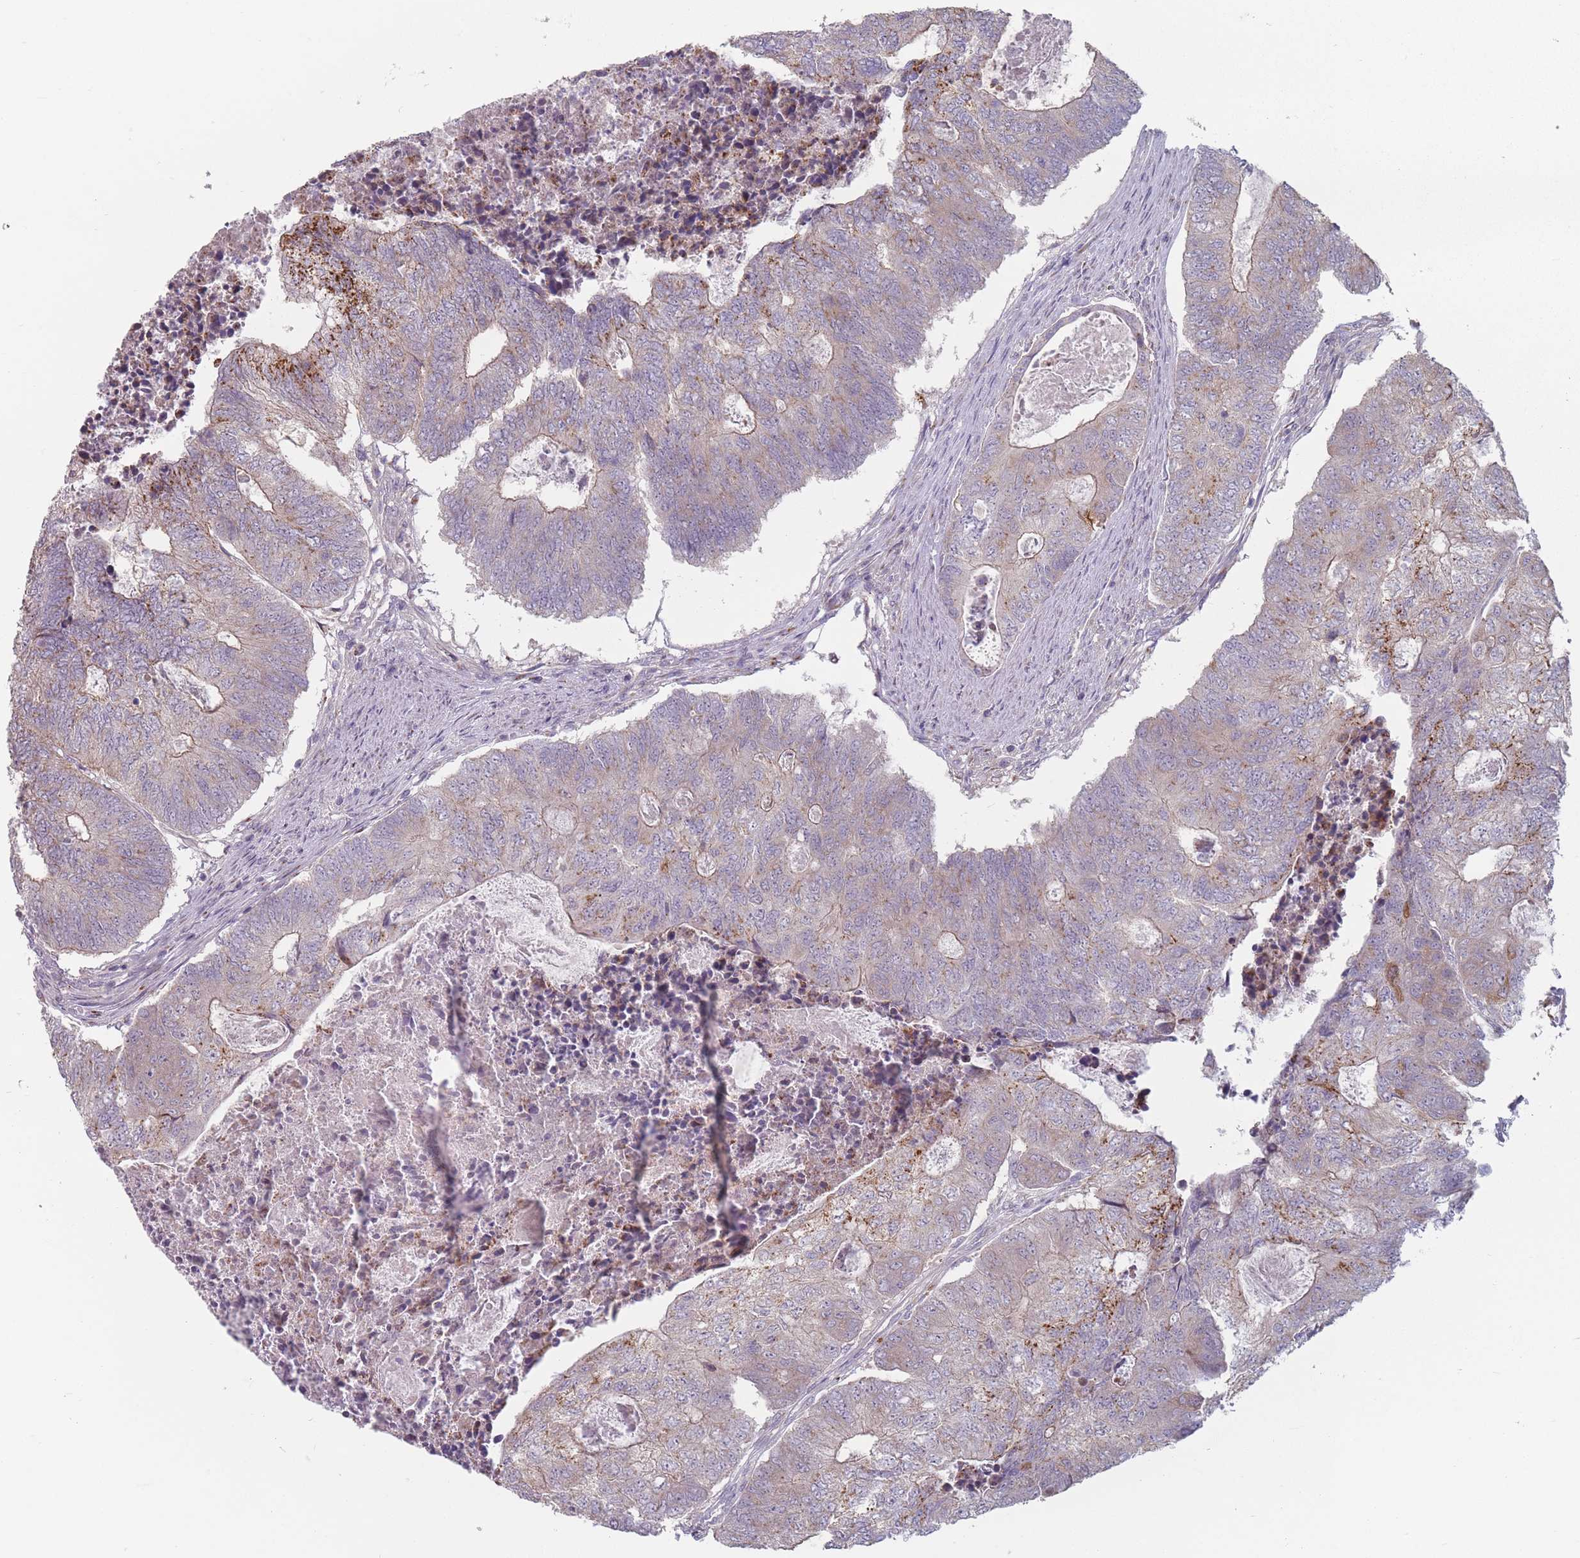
{"staining": {"intensity": "moderate", "quantity": "<25%", "location": "cytoplasmic/membranous"}, "tissue": "colorectal cancer", "cell_type": "Tumor cells", "image_type": "cancer", "snomed": [{"axis": "morphology", "description": "Adenocarcinoma, NOS"}, {"axis": "topography", "description": "Colon"}], "caption": "Tumor cells show low levels of moderate cytoplasmic/membranous positivity in approximately <25% of cells in colorectal adenocarcinoma.", "gene": "AKAIN1", "patient": {"sex": "female", "age": 67}}